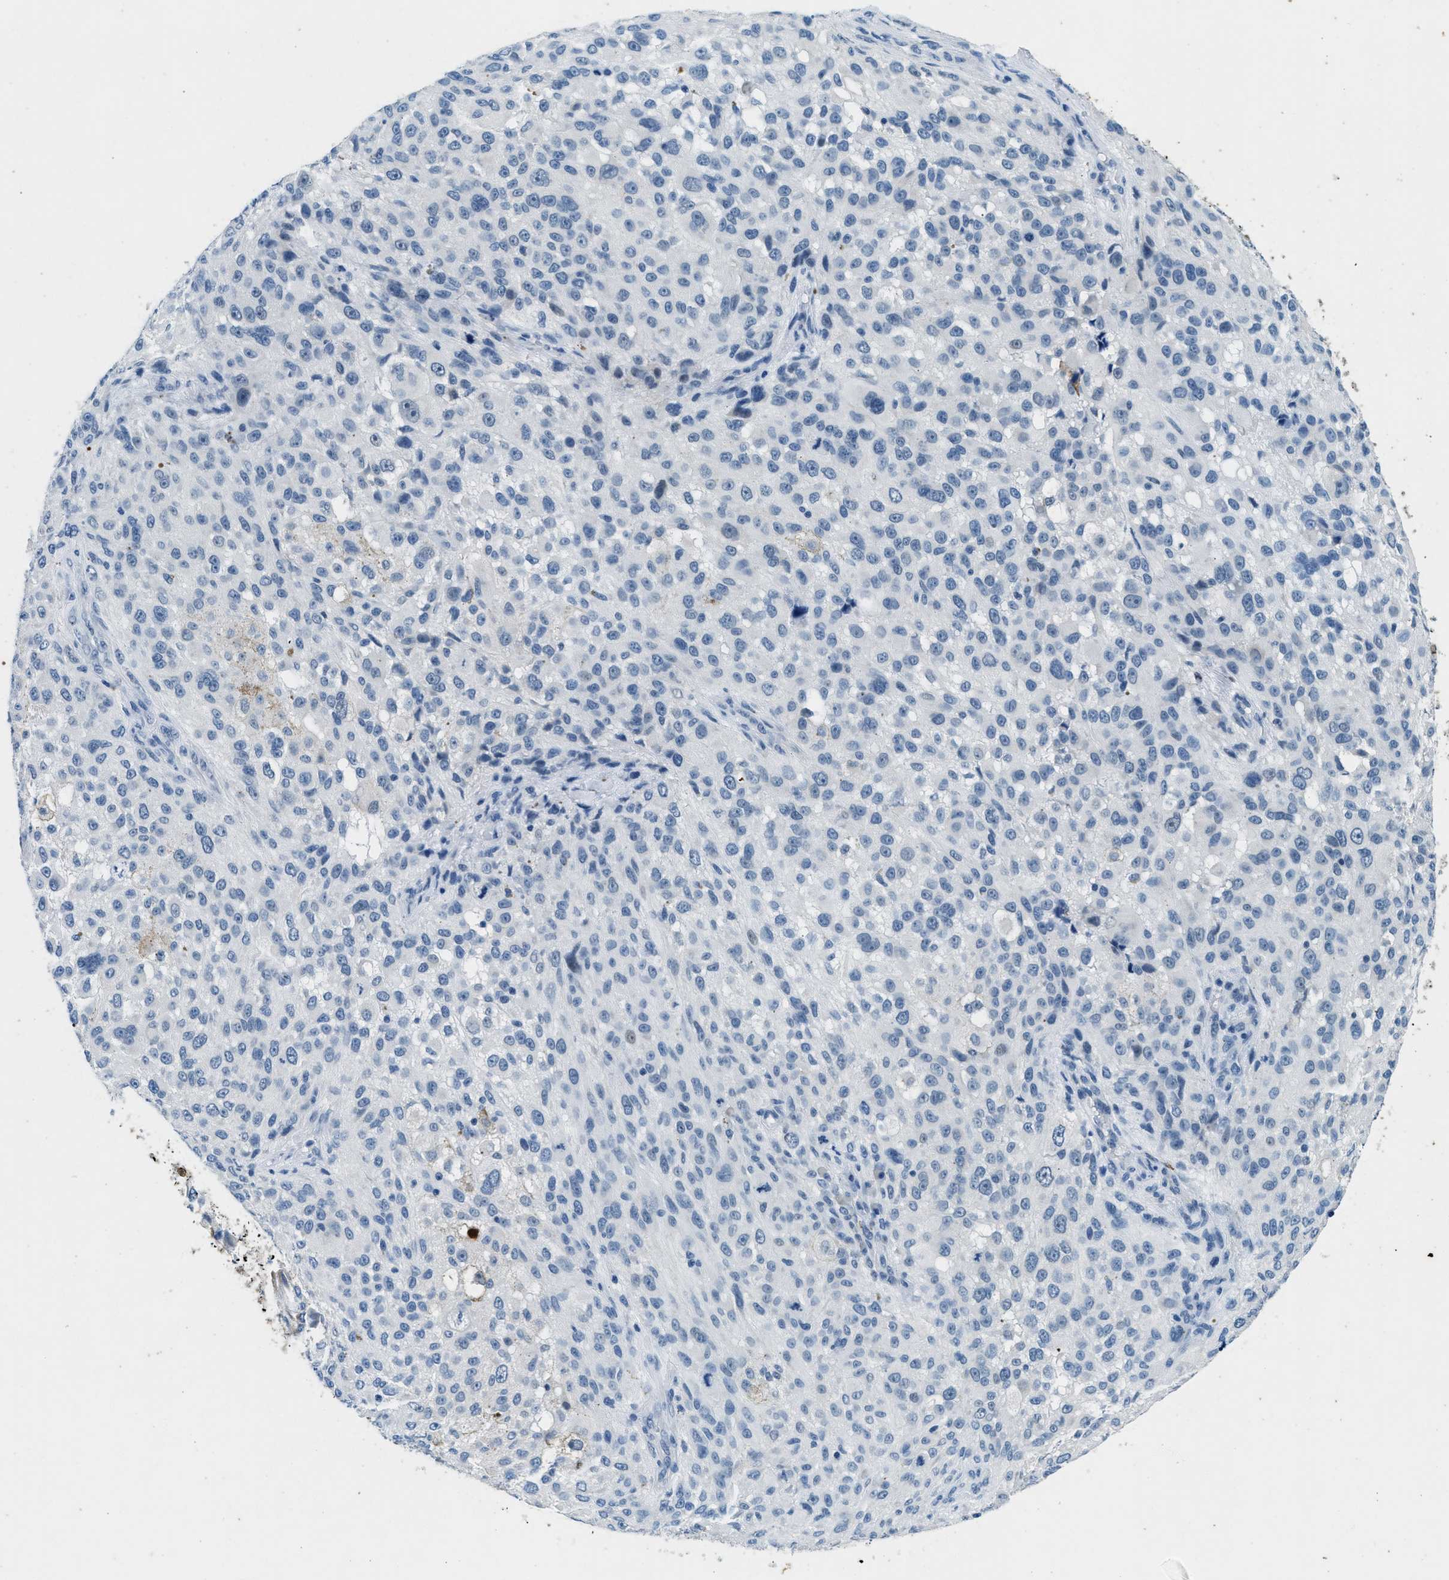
{"staining": {"intensity": "negative", "quantity": "none", "location": "none"}, "tissue": "melanoma", "cell_type": "Tumor cells", "image_type": "cancer", "snomed": [{"axis": "morphology", "description": "Necrosis, NOS"}, {"axis": "morphology", "description": "Malignant melanoma, NOS"}, {"axis": "topography", "description": "Skin"}], "caption": "Tumor cells show no significant staining in melanoma. (Immunohistochemistry (ihc), brightfield microscopy, high magnification).", "gene": "CFAP20", "patient": {"sex": "female", "age": 87}}